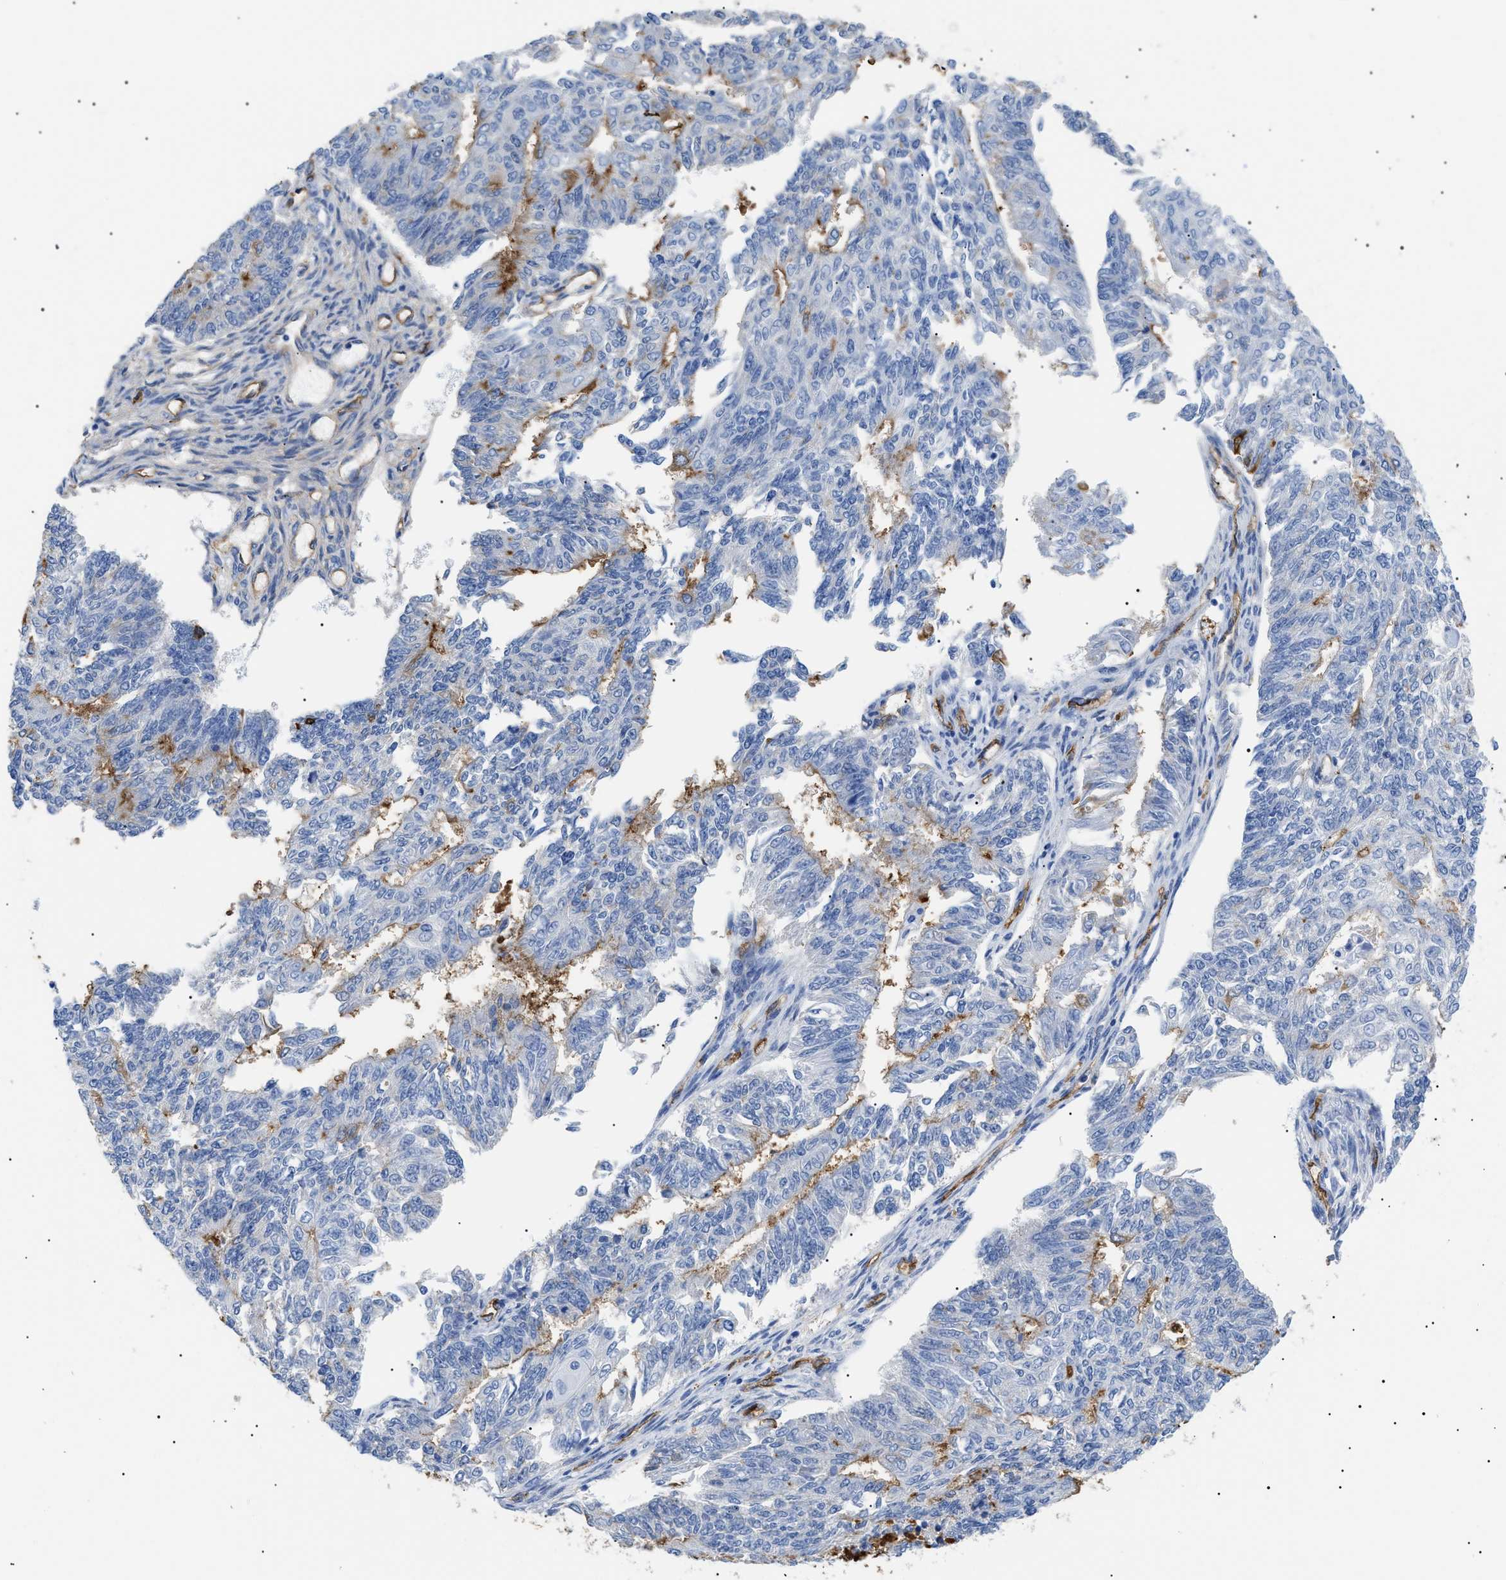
{"staining": {"intensity": "weak", "quantity": "<25%", "location": "cytoplasmic/membranous"}, "tissue": "endometrial cancer", "cell_type": "Tumor cells", "image_type": "cancer", "snomed": [{"axis": "morphology", "description": "Adenocarcinoma, NOS"}, {"axis": "topography", "description": "Endometrium"}], "caption": "Immunohistochemical staining of human adenocarcinoma (endometrial) displays no significant staining in tumor cells. The staining was performed using DAB (3,3'-diaminobenzidine) to visualize the protein expression in brown, while the nuclei were stained in blue with hematoxylin (Magnification: 20x).", "gene": "PODXL", "patient": {"sex": "female", "age": 32}}